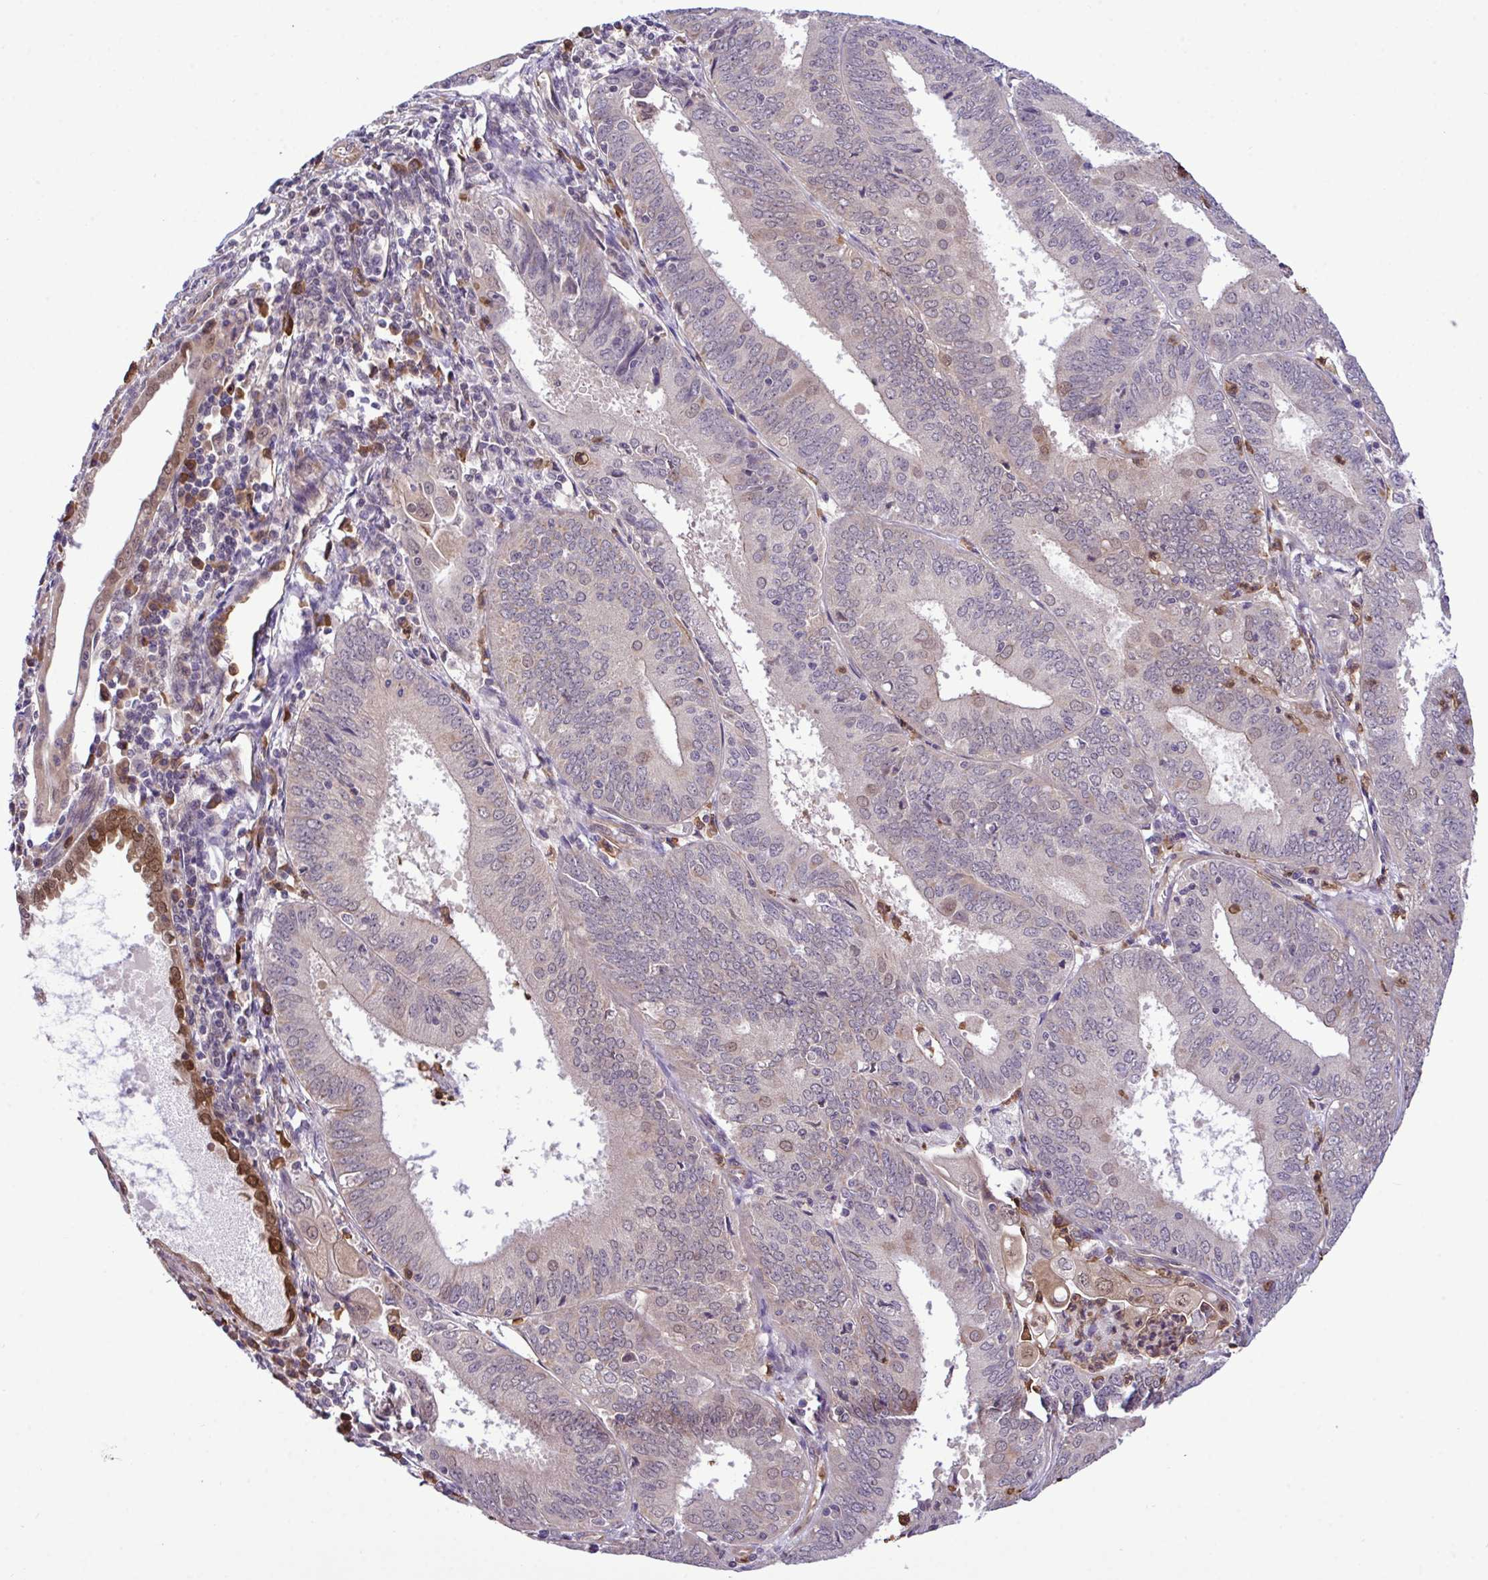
{"staining": {"intensity": "moderate", "quantity": "<25%", "location": "nuclear"}, "tissue": "cervical cancer", "cell_type": "Tumor cells", "image_type": "cancer", "snomed": [{"axis": "morphology", "description": "Adenocarcinoma, NOS"}, {"axis": "topography", "description": "Cervix"}], "caption": "Moderate nuclear positivity for a protein is appreciated in about <25% of tumor cells of cervical cancer (adenocarcinoma) using immunohistochemistry.", "gene": "CMPK1", "patient": {"sex": "female", "age": 56}}